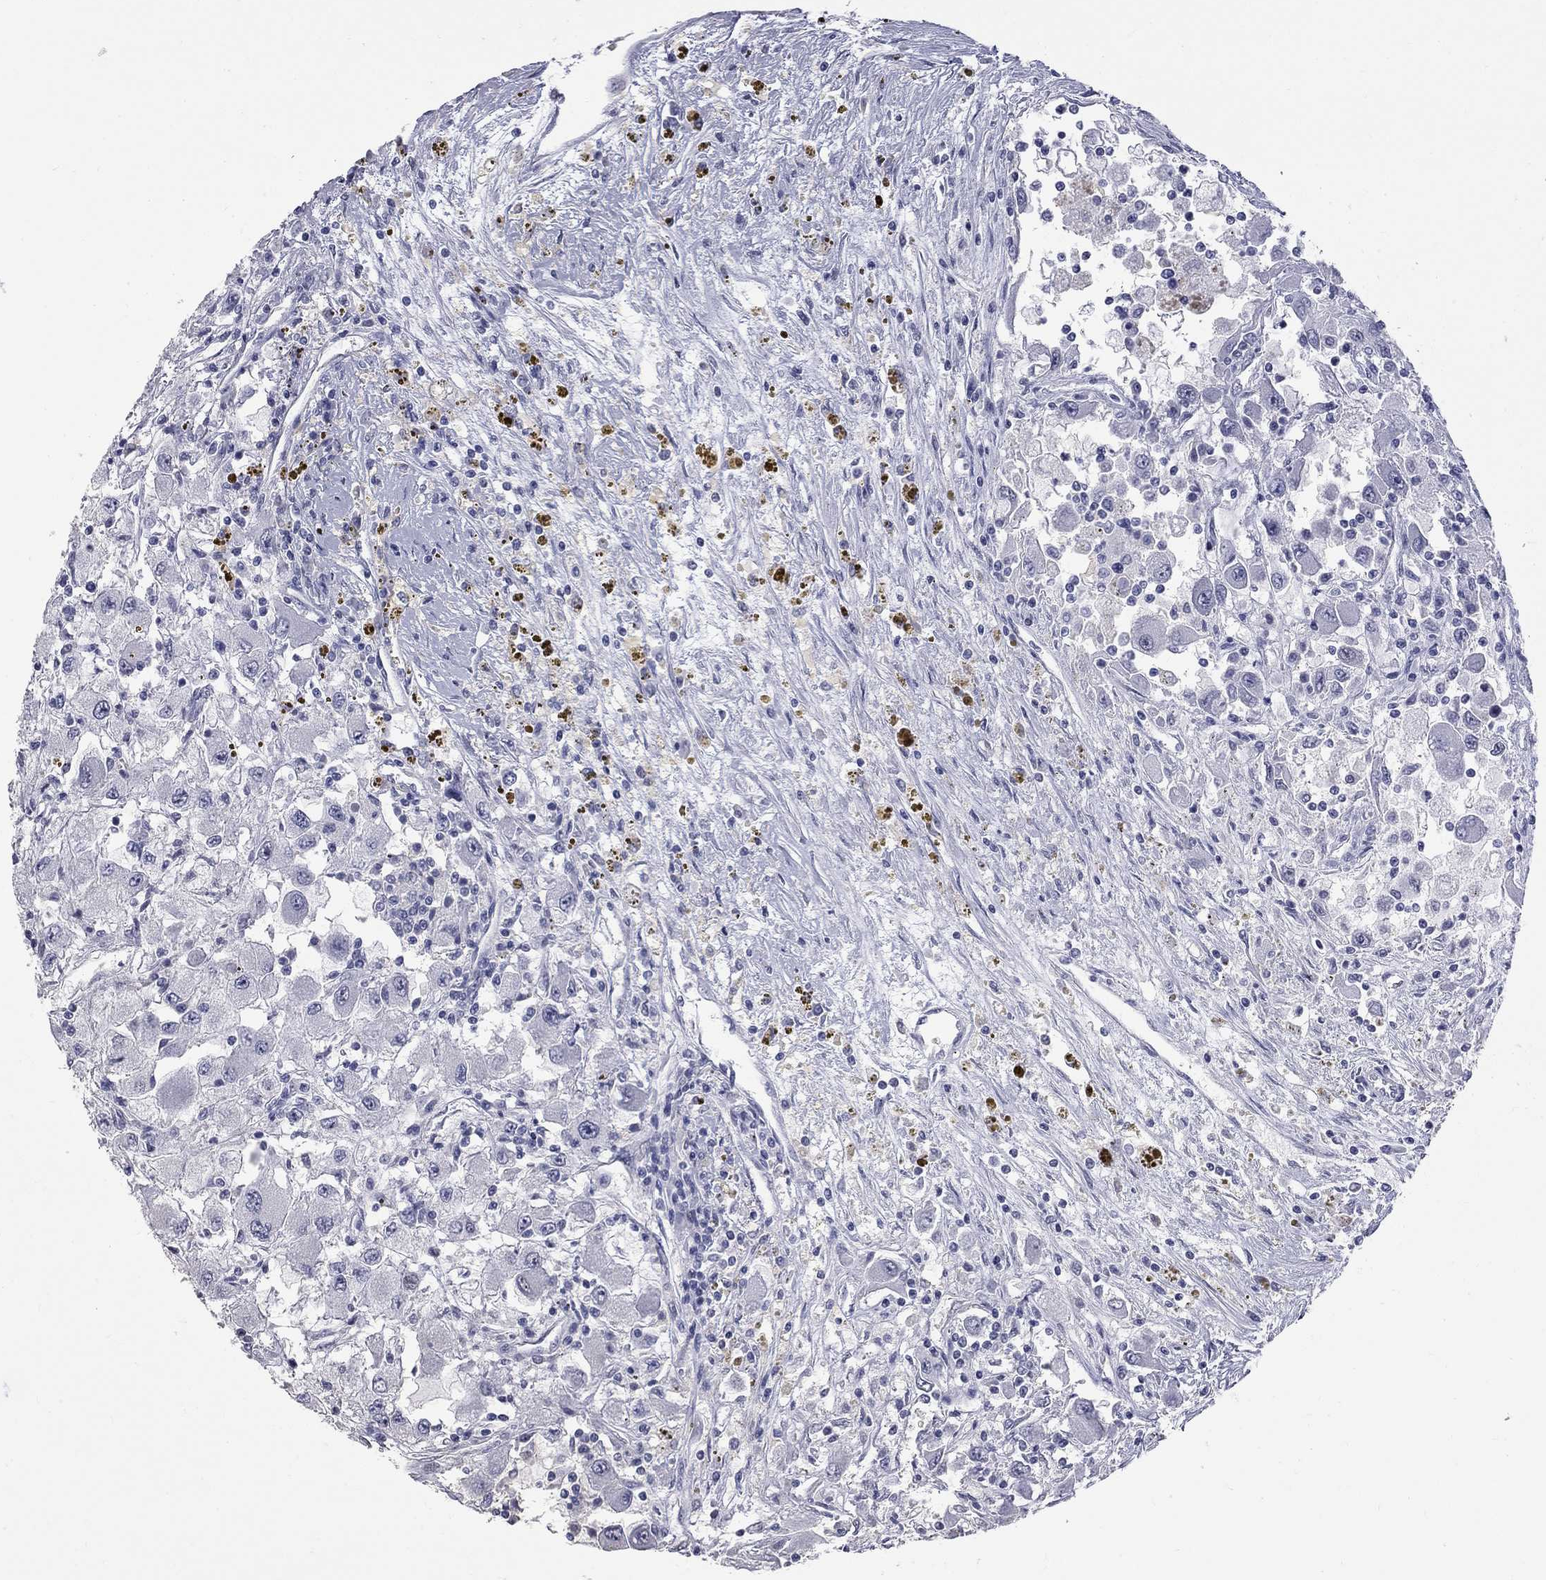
{"staining": {"intensity": "negative", "quantity": "none", "location": "none"}, "tissue": "renal cancer", "cell_type": "Tumor cells", "image_type": "cancer", "snomed": [{"axis": "morphology", "description": "Adenocarcinoma, NOS"}, {"axis": "topography", "description": "Kidney"}], "caption": "High magnification brightfield microscopy of adenocarcinoma (renal) stained with DAB (brown) and counterstained with hematoxylin (blue): tumor cells show no significant positivity.", "gene": "ZNF154", "patient": {"sex": "female", "age": 67}}